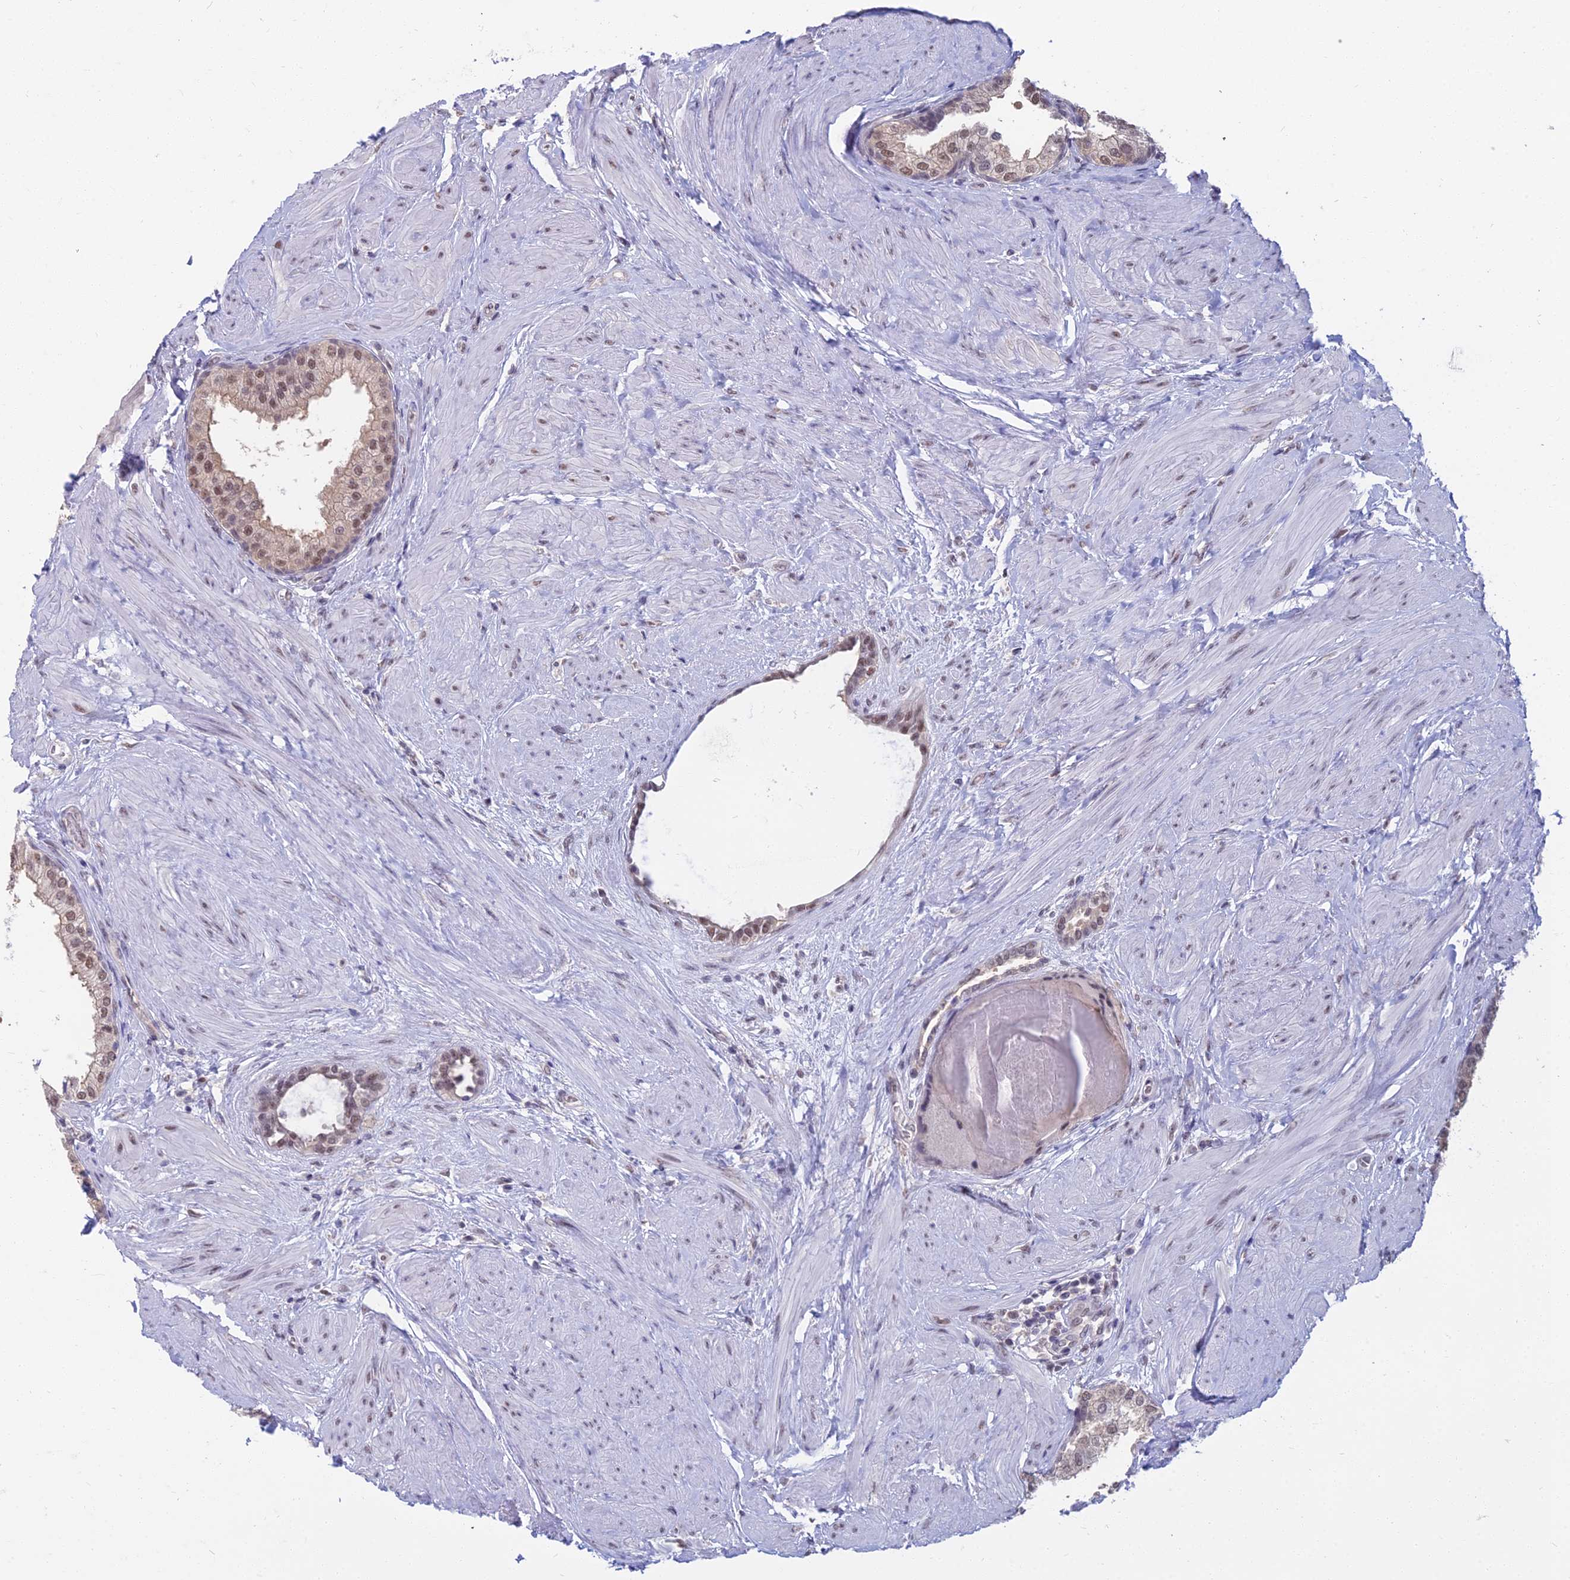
{"staining": {"intensity": "moderate", "quantity": "25%-75%", "location": "nuclear"}, "tissue": "prostate", "cell_type": "Glandular cells", "image_type": "normal", "snomed": [{"axis": "morphology", "description": "Normal tissue, NOS"}, {"axis": "topography", "description": "Prostate"}], "caption": "A medium amount of moderate nuclear staining is seen in about 25%-75% of glandular cells in normal prostate.", "gene": "SRSF7", "patient": {"sex": "male", "age": 48}}